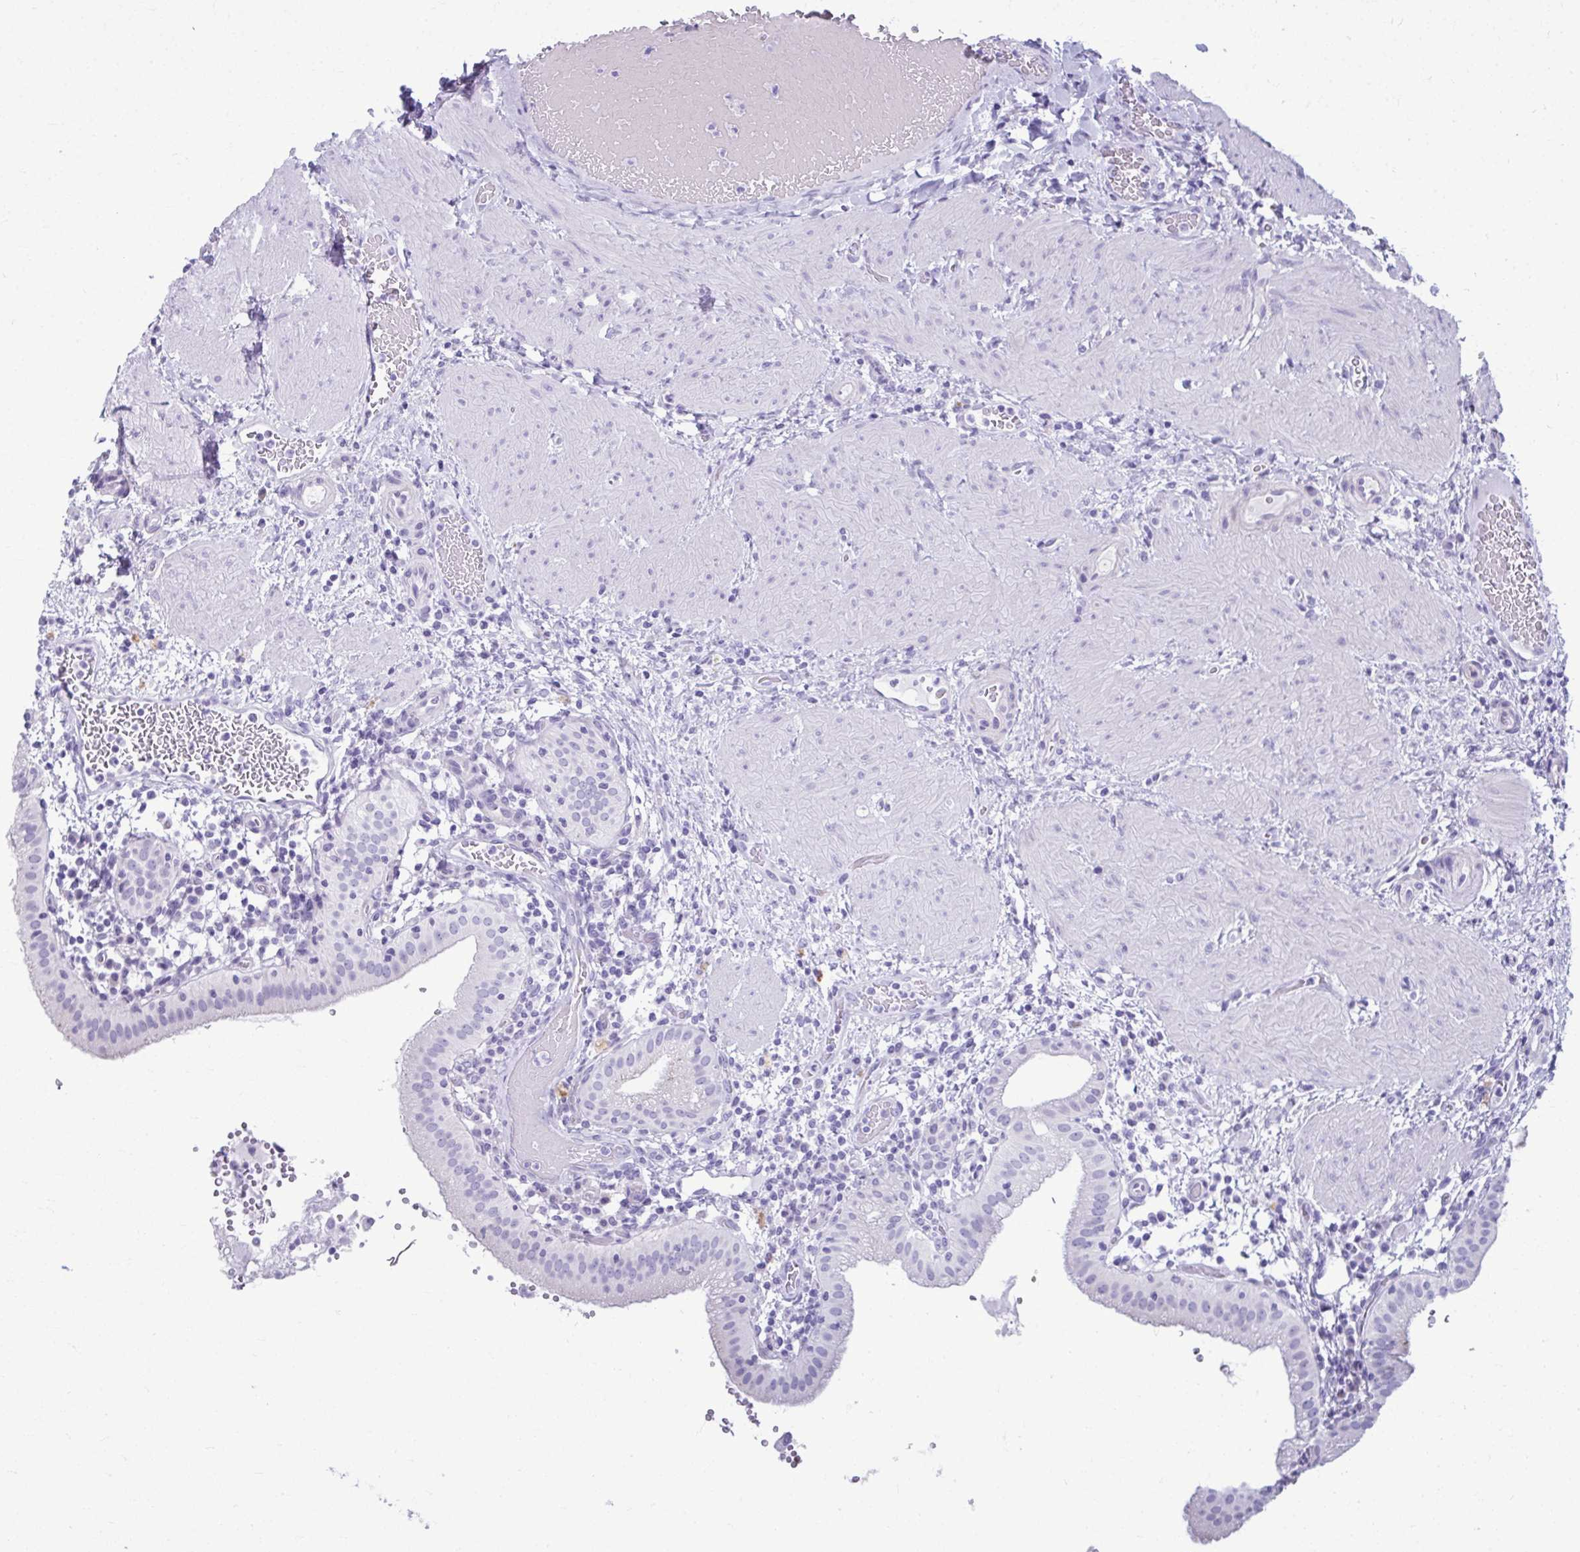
{"staining": {"intensity": "weak", "quantity": "<25%", "location": "cytoplasmic/membranous"}, "tissue": "gallbladder", "cell_type": "Glandular cells", "image_type": "normal", "snomed": [{"axis": "morphology", "description": "Normal tissue, NOS"}, {"axis": "topography", "description": "Gallbladder"}], "caption": "This is a micrograph of IHC staining of benign gallbladder, which shows no expression in glandular cells.", "gene": "SERPINI1", "patient": {"sex": "male", "age": 26}}